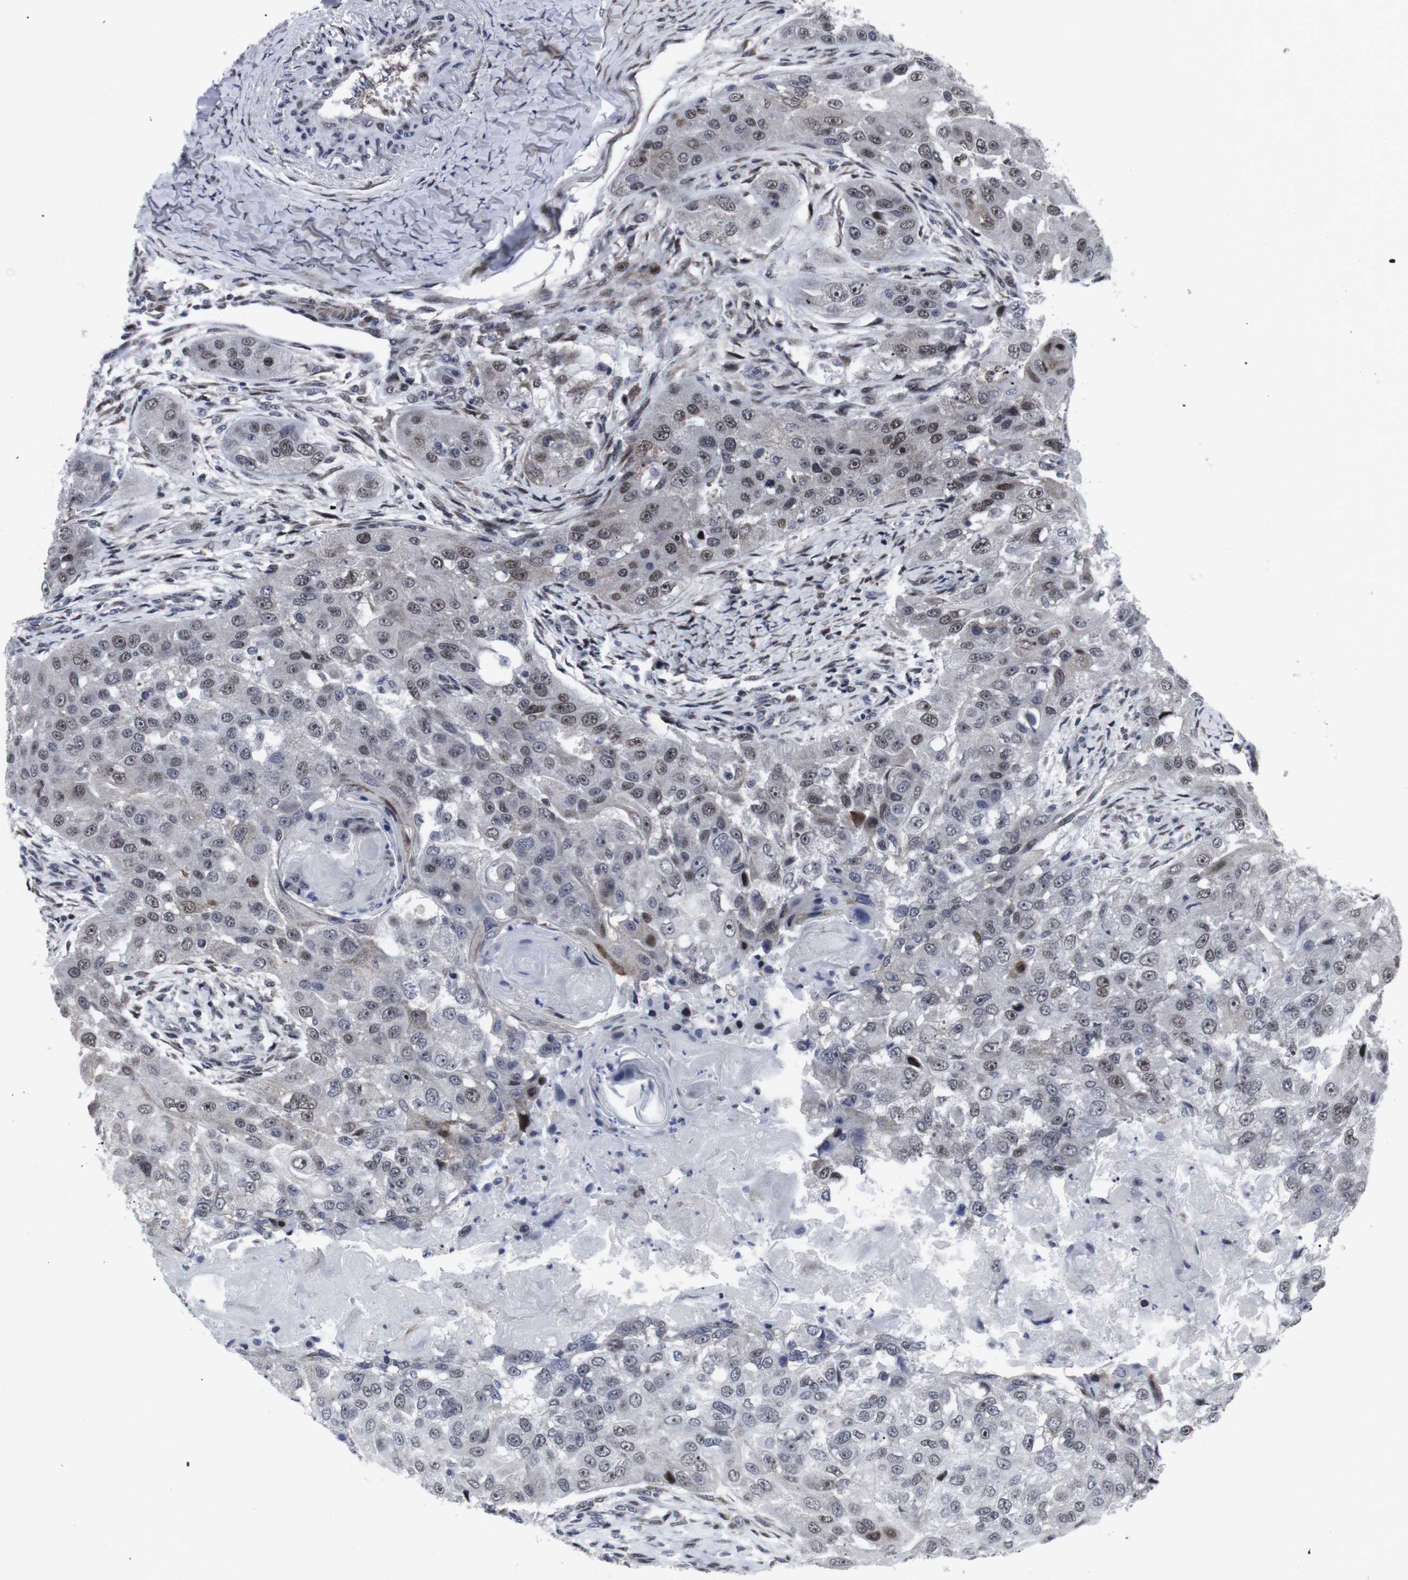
{"staining": {"intensity": "weak", "quantity": "25%-75%", "location": "cytoplasmic/membranous"}, "tissue": "head and neck cancer", "cell_type": "Tumor cells", "image_type": "cancer", "snomed": [{"axis": "morphology", "description": "Normal tissue, NOS"}, {"axis": "morphology", "description": "Squamous cell carcinoma, NOS"}, {"axis": "topography", "description": "Skeletal muscle"}, {"axis": "topography", "description": "Head-Neck"}], "caption": "Head and neck cancer (squamous cell carcinoma) was stained to show a protein in brown. There is low levels of weak cytoplasmic/membranous expression in about 25%-75% of tumor cells. The protein of interest is shown in brown color, while the nuclei are stained blue.", "gene": "MLH1", "patient": {"sex": "male", "age": 51}}